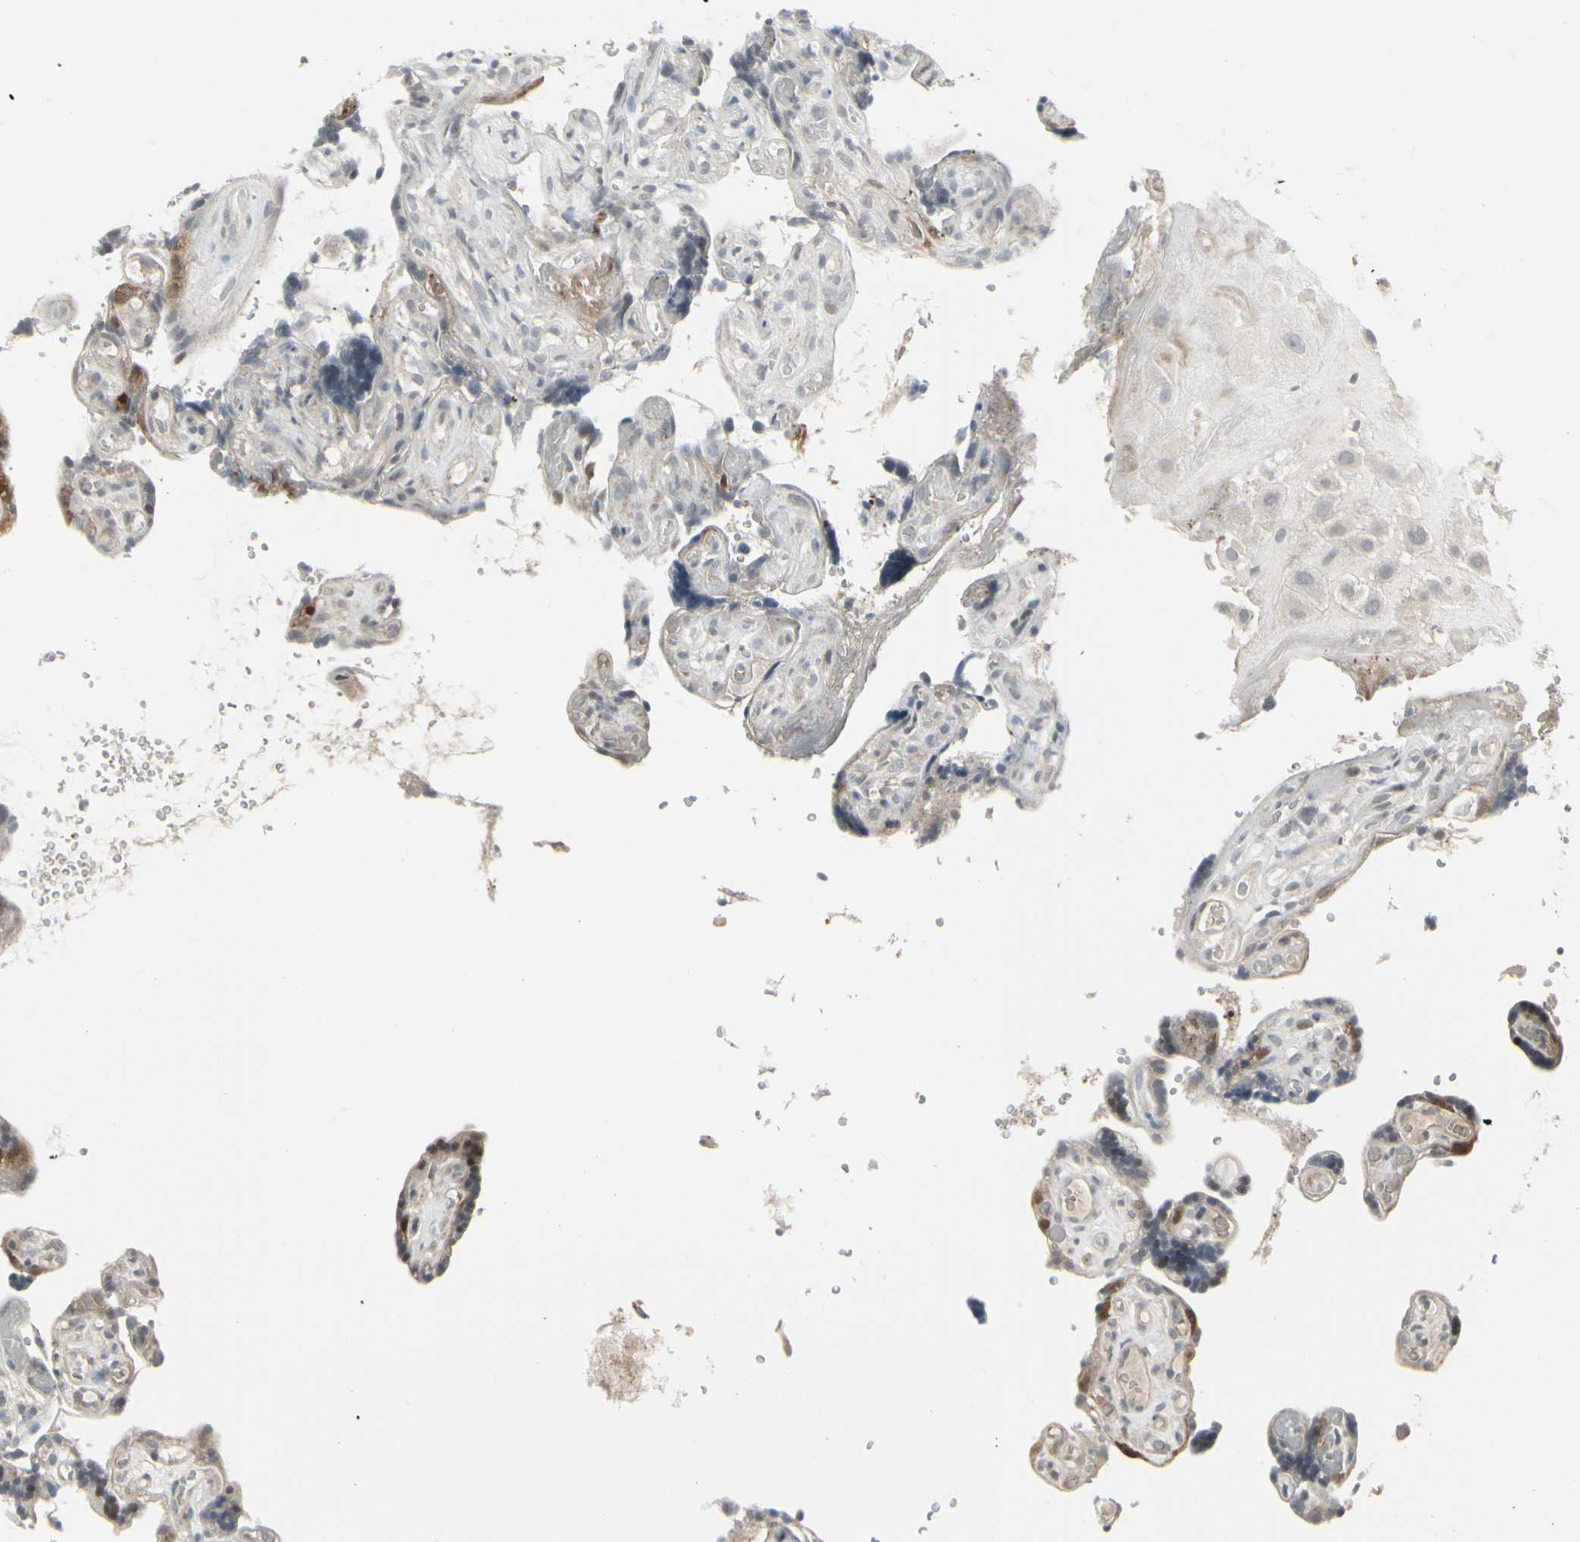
{"staining": {"intensity": "weak", "quantity": "25%-75%", "location": "cytoplasmic/membranous"}, "tissue": "placenta", "cell_type": "Decidual cells", "image_type": "normal", "snomed": [{"axis": "morphology", "description": "Normal tissue, NOS"}, {"axis": "topography", "description": "Placenta"}], "caption": "Placenta stained for a protein (brown) displays weak cytoplasmic/membranous positive expression in about 25%-75% of decidual cells.", "gene": "IGFBP6", "patient": {"sex": "female", "age": 30}}